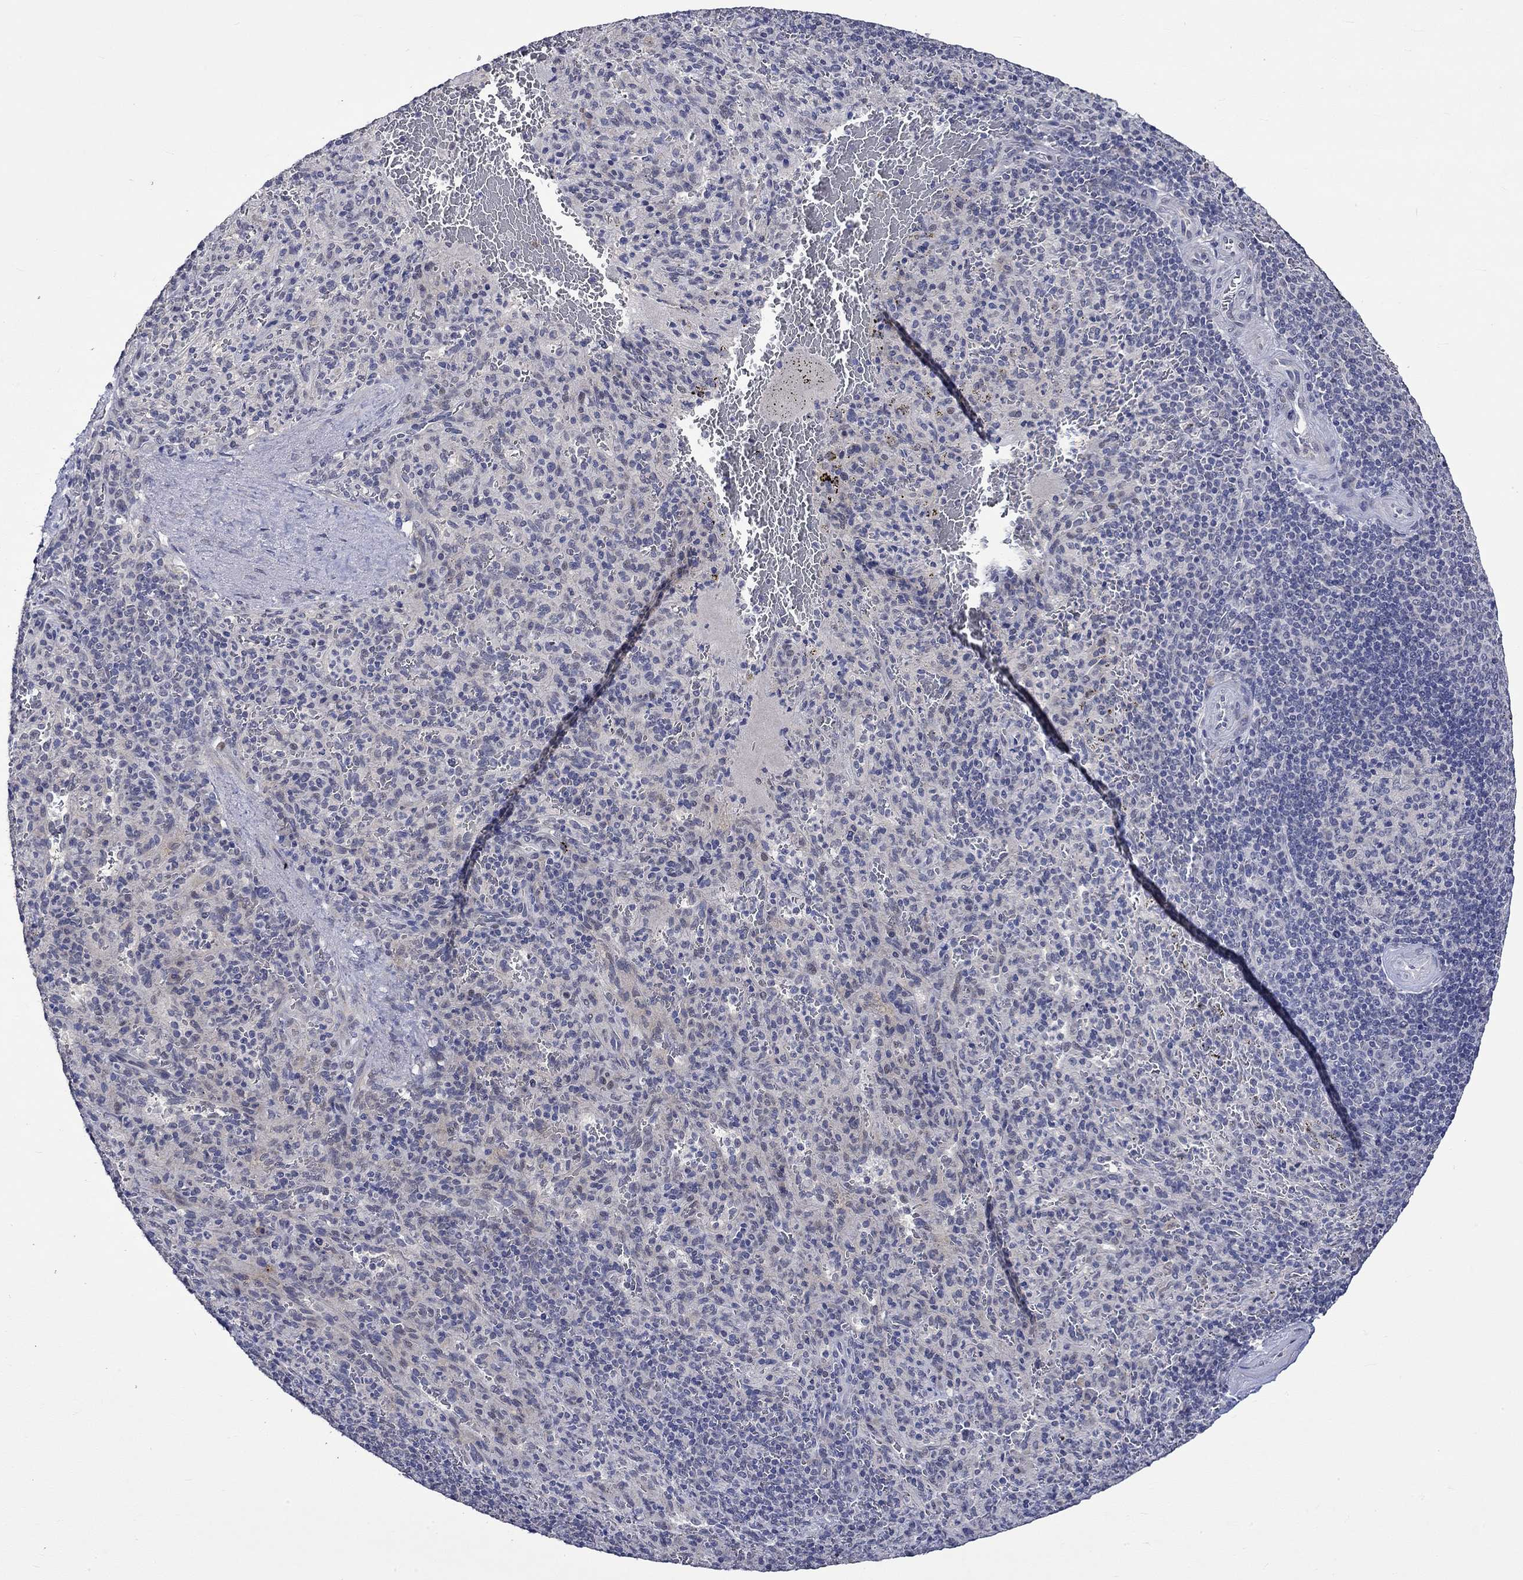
{"staining": {"intensity": "negative", "quantity": "none", "location": "none"}, "tissue": "spleen", "cell_type": "Cells in red pulp", "image_type": "normal", "snomed": [{"axis": "morphology", "description": "Normal tissue, NOS"}, {"axis": "topography", "description": "Spleen"}], "caption": "DAB immunohistochemical staining of normal spleen displays no significant expression in cells in red pulp.", "gene": "DDX3Y", "patient": {"sex": "male", "age": 57}}